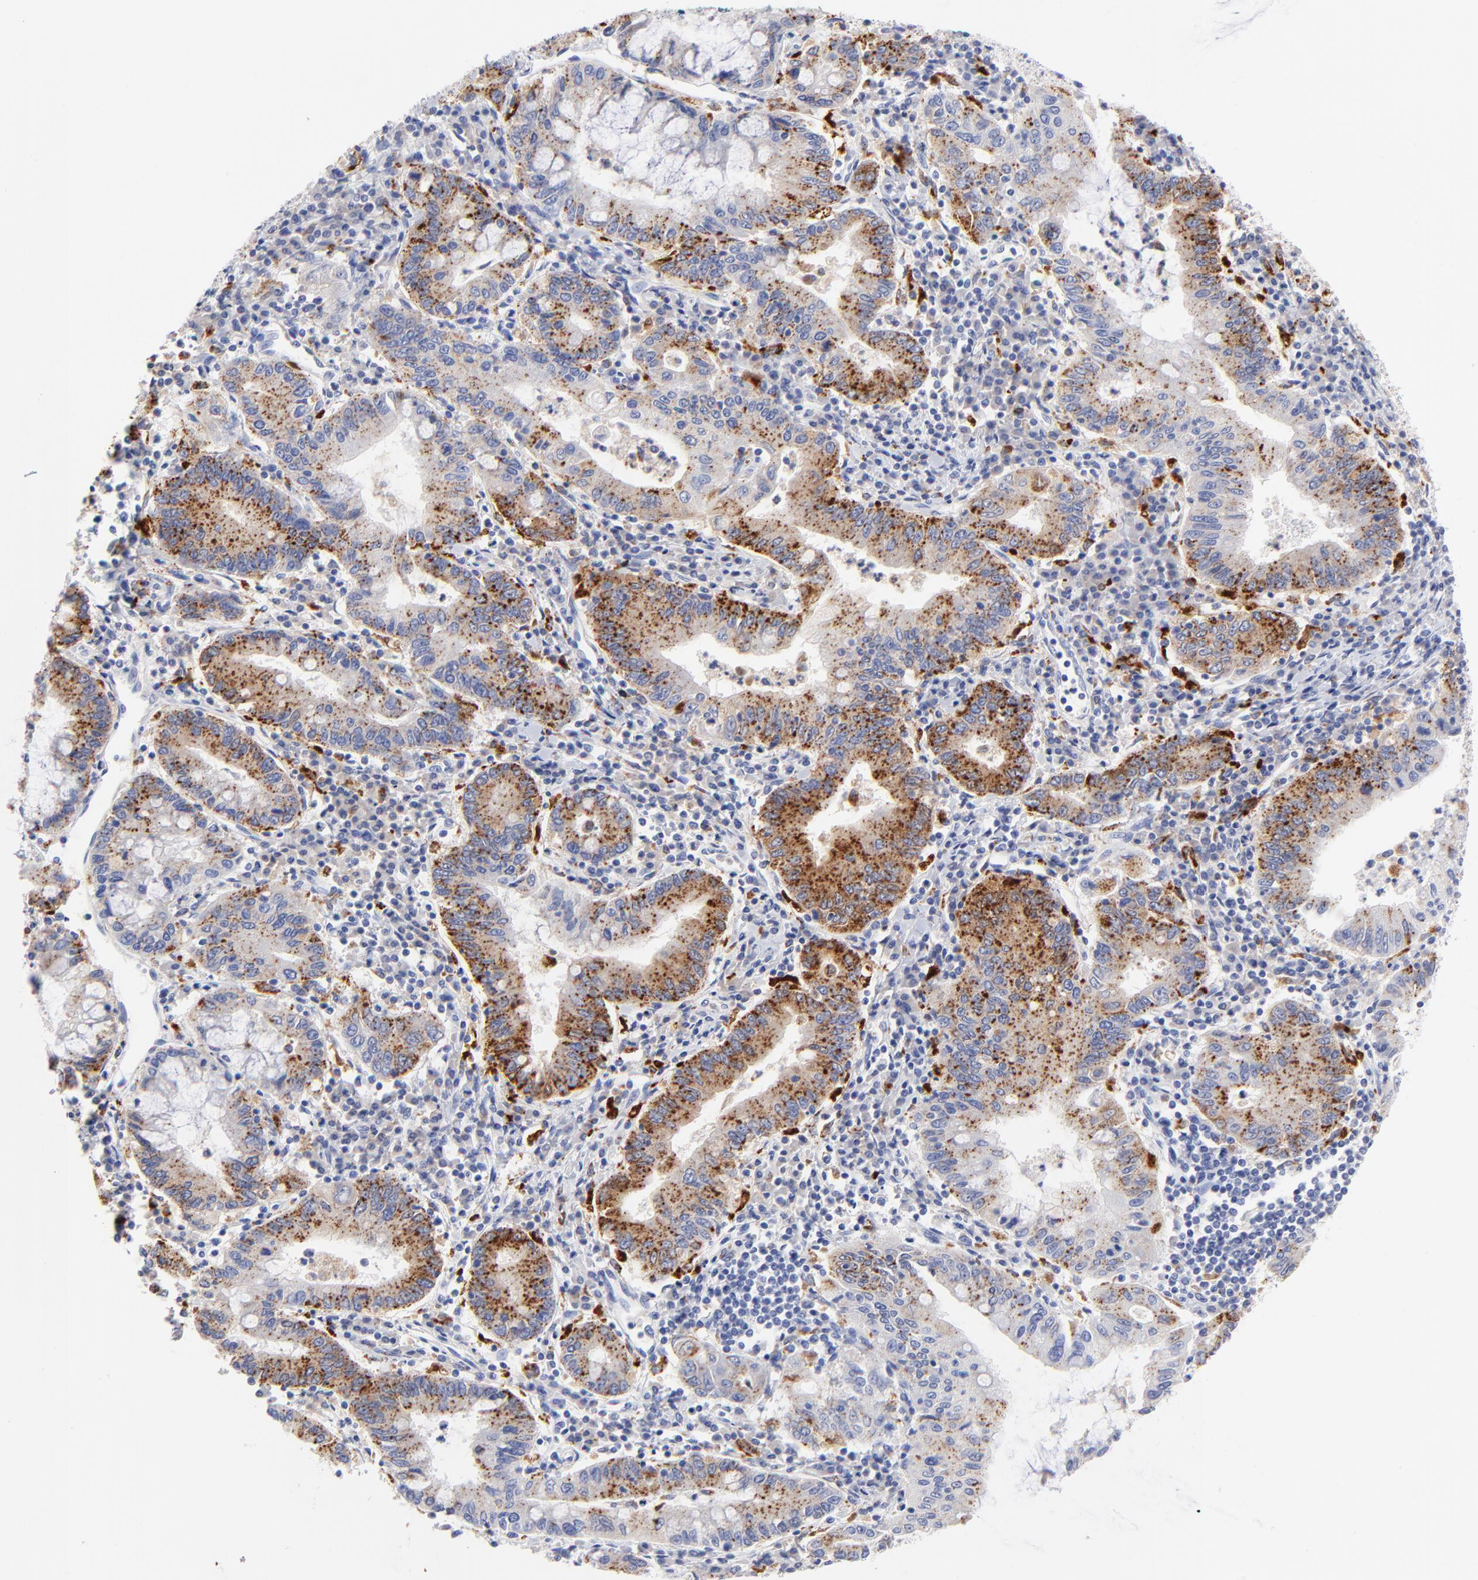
{"staining": {"intensity": "strong", "quantity": "25%-75%", "location": "cytoplasmic/membranous"}, "tissue": "stomach cancer", "cell_type": "Tumor cells", "image_type": "cancer", "snomed": [{"axis": "morphology", "description": "Normal tissue, NOS"}, {"axis": "morphology", "description": "Adenocarcinoma, NOS"}, {"axis": "topography", "description": "Esophagus"}, {"axis": "topography", "description": "Stomach, upper"}, {"axis": "topography", "description": "Peripheral nerve tissue"}], "caption": "This micrograph displays immunohistochemistry (IHC) staining of stomach cancer (adenocarcinoma), with high strong cytoplasmic/membranous expression in approximately 25%-75% of tumor cells.", "gene": "CPVL", "patient": {"sex": "male", "age": 62}}